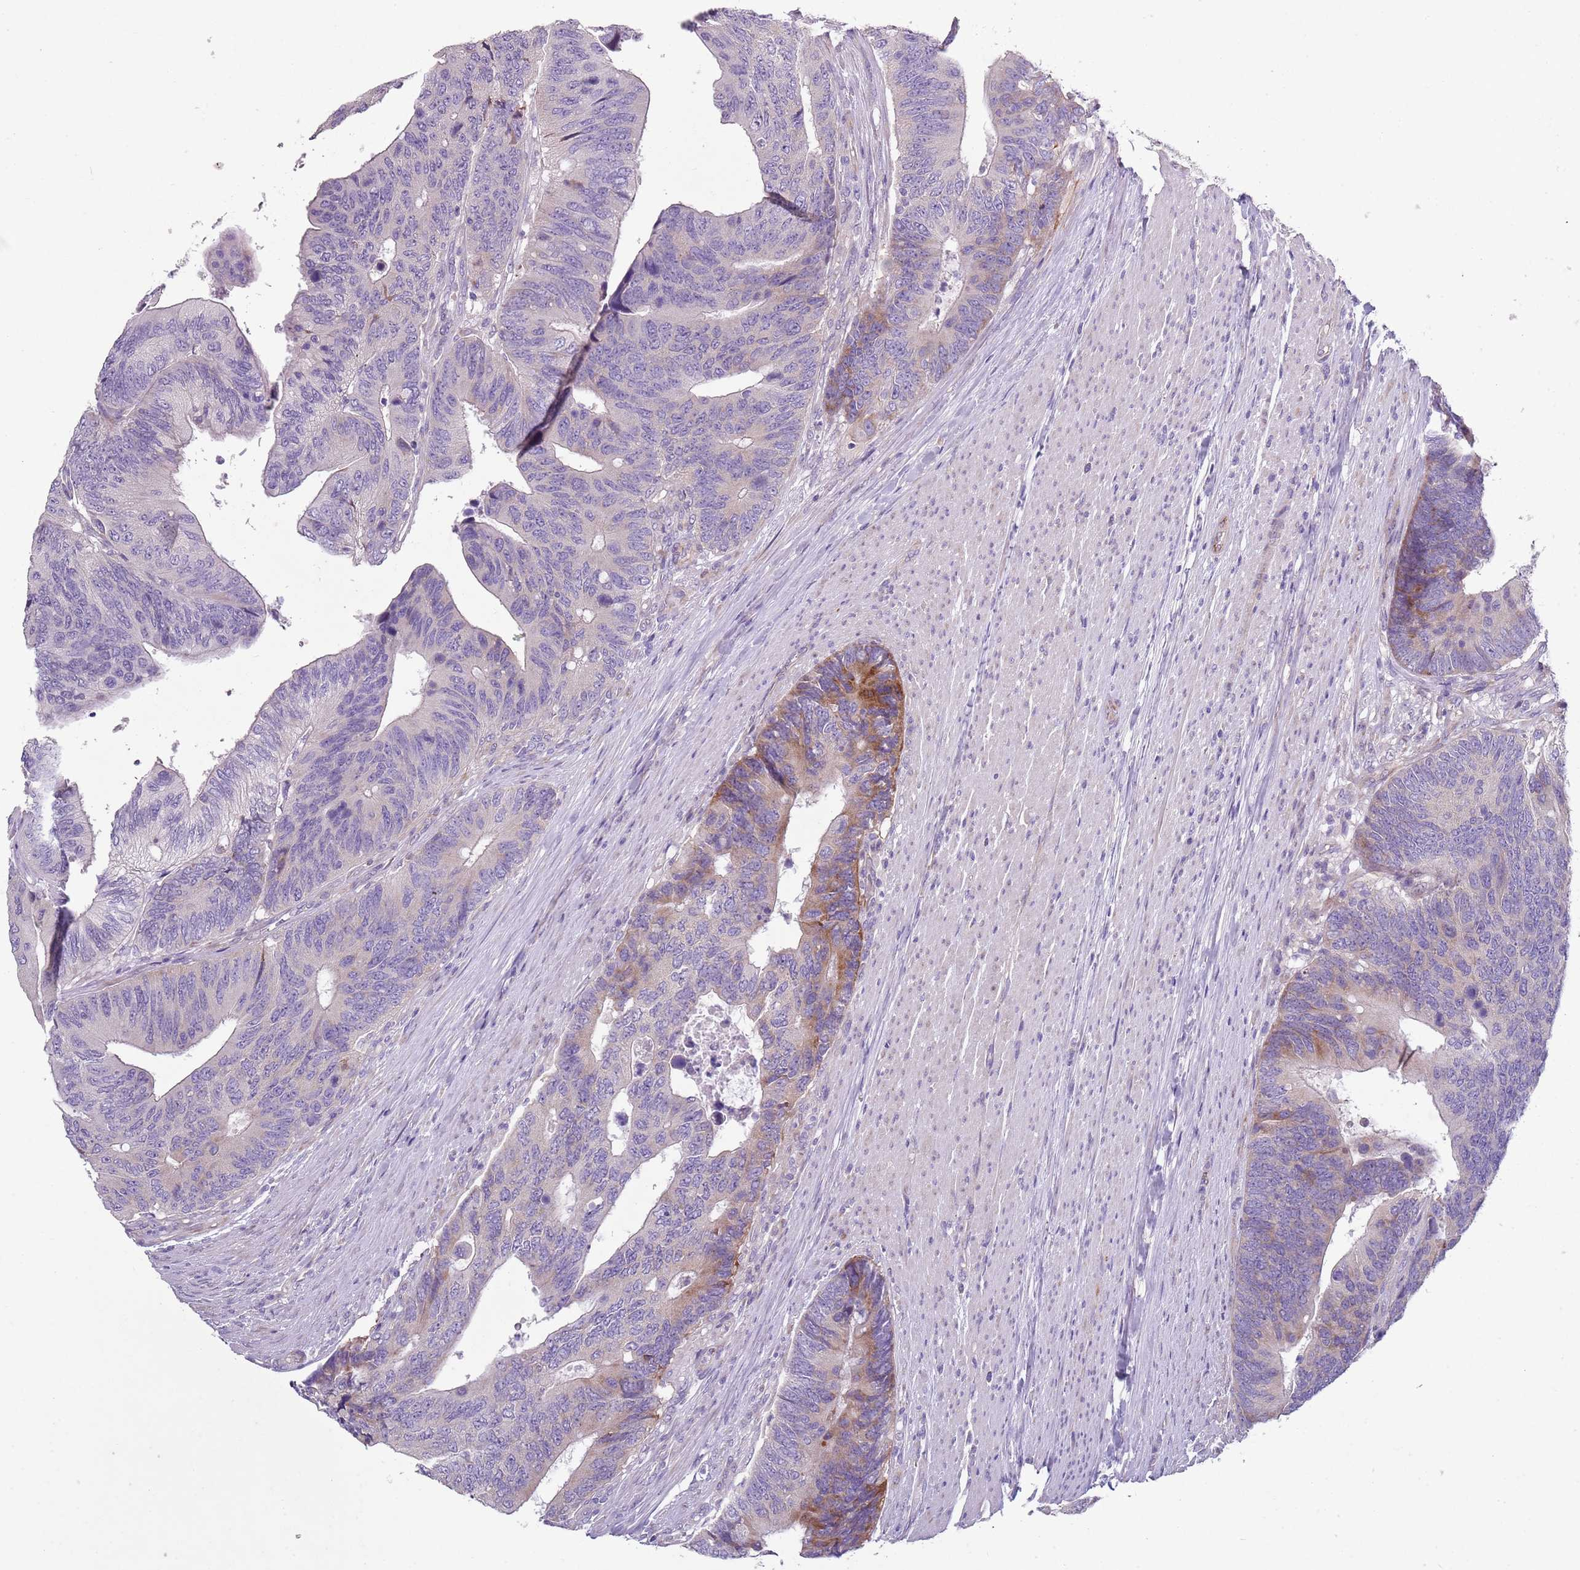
{"staining": {"intensity": "moderate", "quantity": "<25%", "location": "cytoplasmic/membranous"}, "tissue": "colorectal cancer", "cell_type": "Tumor cells", "image_type": "cancer", "snomed": [{"axis": "morphology", "description": "Adenocarcinoma, NOS"}, {"axis": "topography", "description": "Colon"}], "caption": "This histopathology image shows colorectal adenocarcinoma stained with immunohistochemistry (IHC) to label a protein in brown. The cytoplasmic/membranous of tumor cells show moderate positivity for the protein. Nuclei are counter-stained blue.", "gene": "ZNF583", "patient": {"sex": "male", "age": 87}}